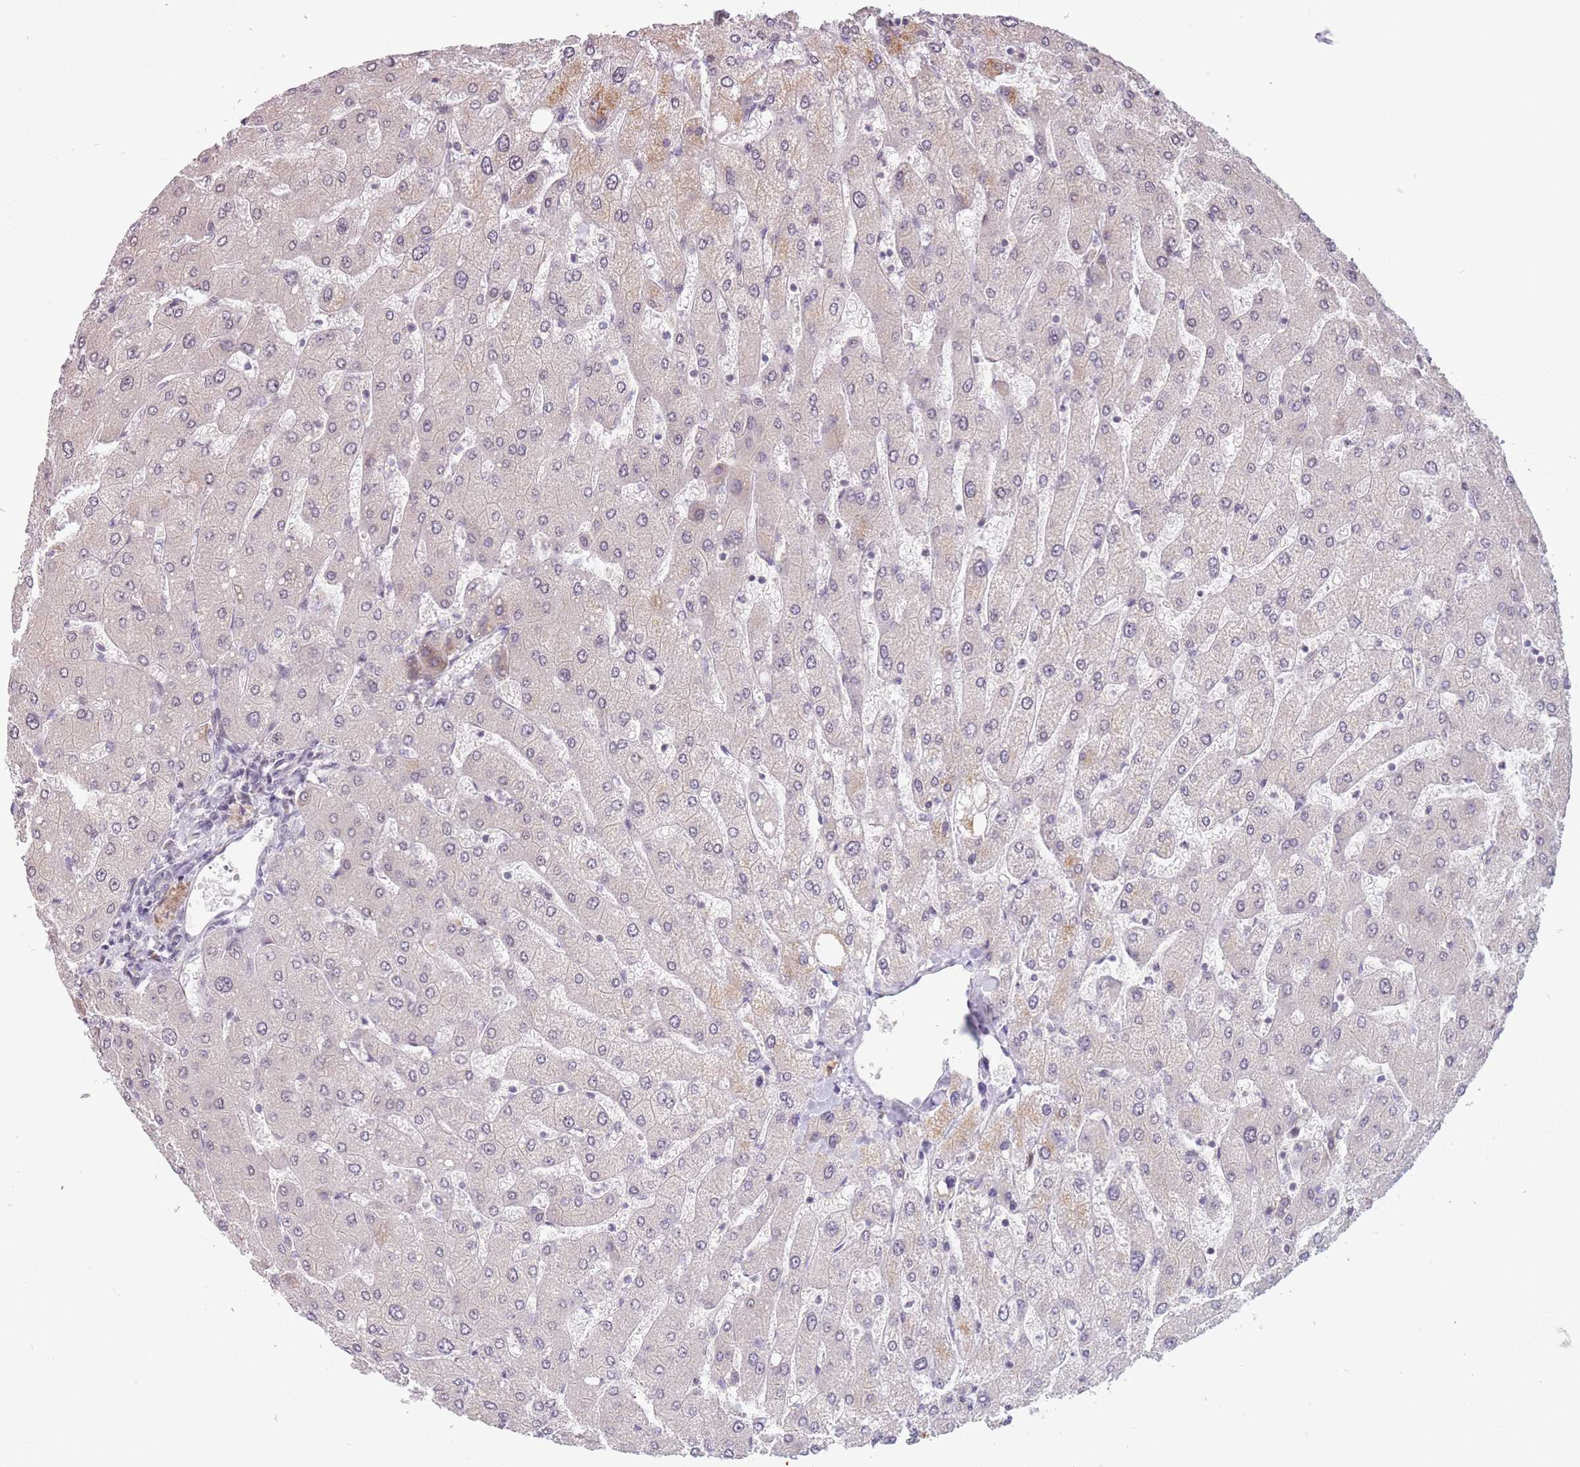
{"staining": {"intensity": "negative", "quantity": "none", "location": "none"}, "tissue": "liver", "cell_type": "Cholangiocytes", "image_type": "normal", "snomed": [{"axis": "morphology", "description": "Normal tissue, NOS"}, {"axis": "topography", "description": "Liver"}], "caption": "The histopathology image exhibits no staining of cholangiocytes in benign liver. (Brightfield microscopy of DAB IHC at high magnification).", "gene": "BARD1", "patient": {"sex": "male", "age": 55}}